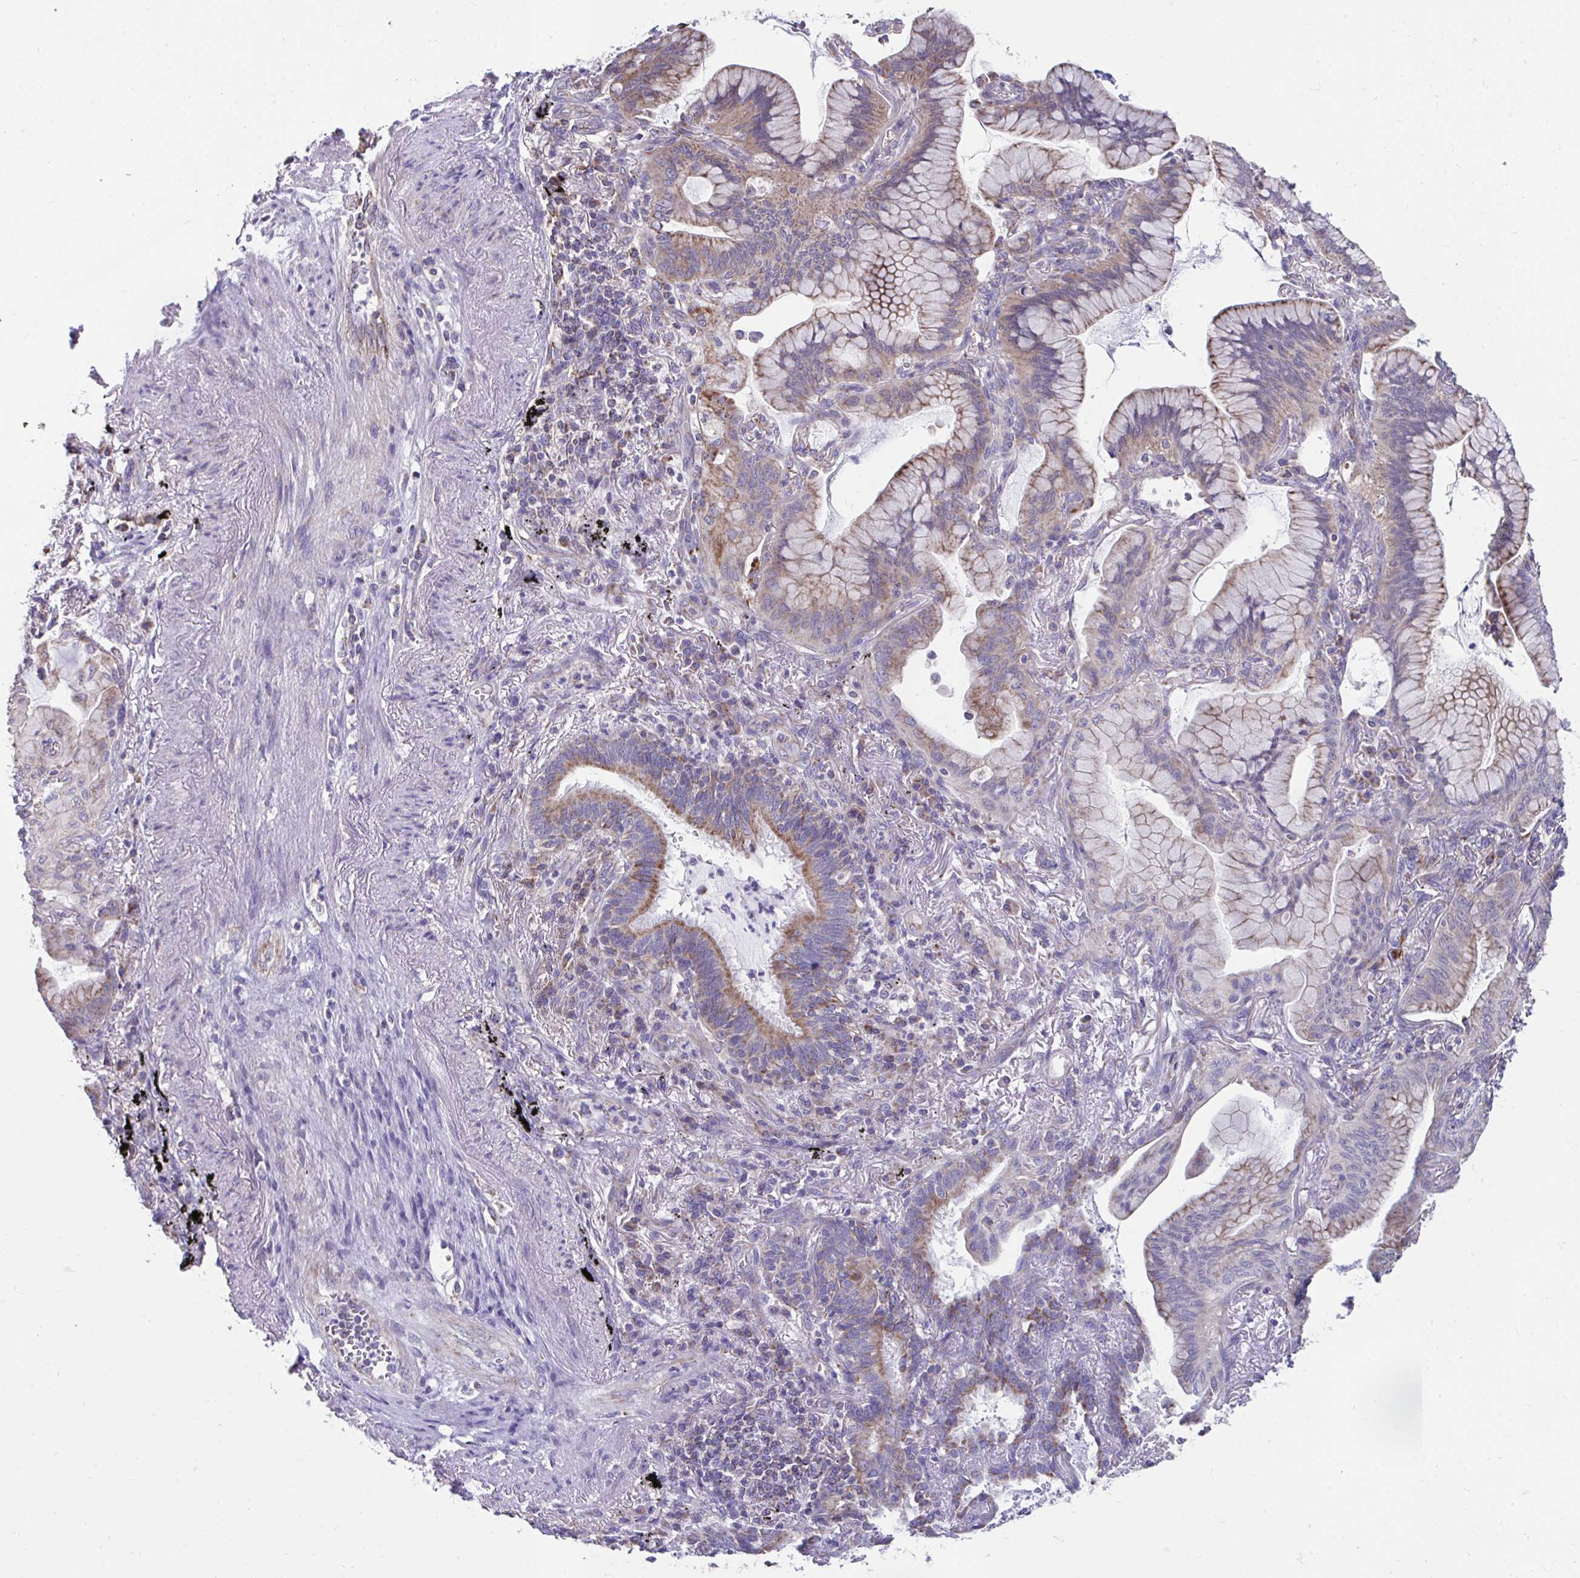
{"staining": {"intensity": "weak", "quantity": "25%-75%", "location": "cytoplasmic/membranous"}, "tissue": "lung cancer", "cell_type": "Tumor cells", "image_type": "cancer", "snomed": [{"axis": "morphology", "description": "Adenocarcinoma, NOS"}, {"axis": "topography", "description": "Lung"}], "caption": "Protein staining displays weak cytoplasmic/membranous positivity in about 25%-75% of tumor cells in lung cancer (adenocarcinoma).", "gene": "LINGO4", "patient": {"sex": "male", "age": 77}}